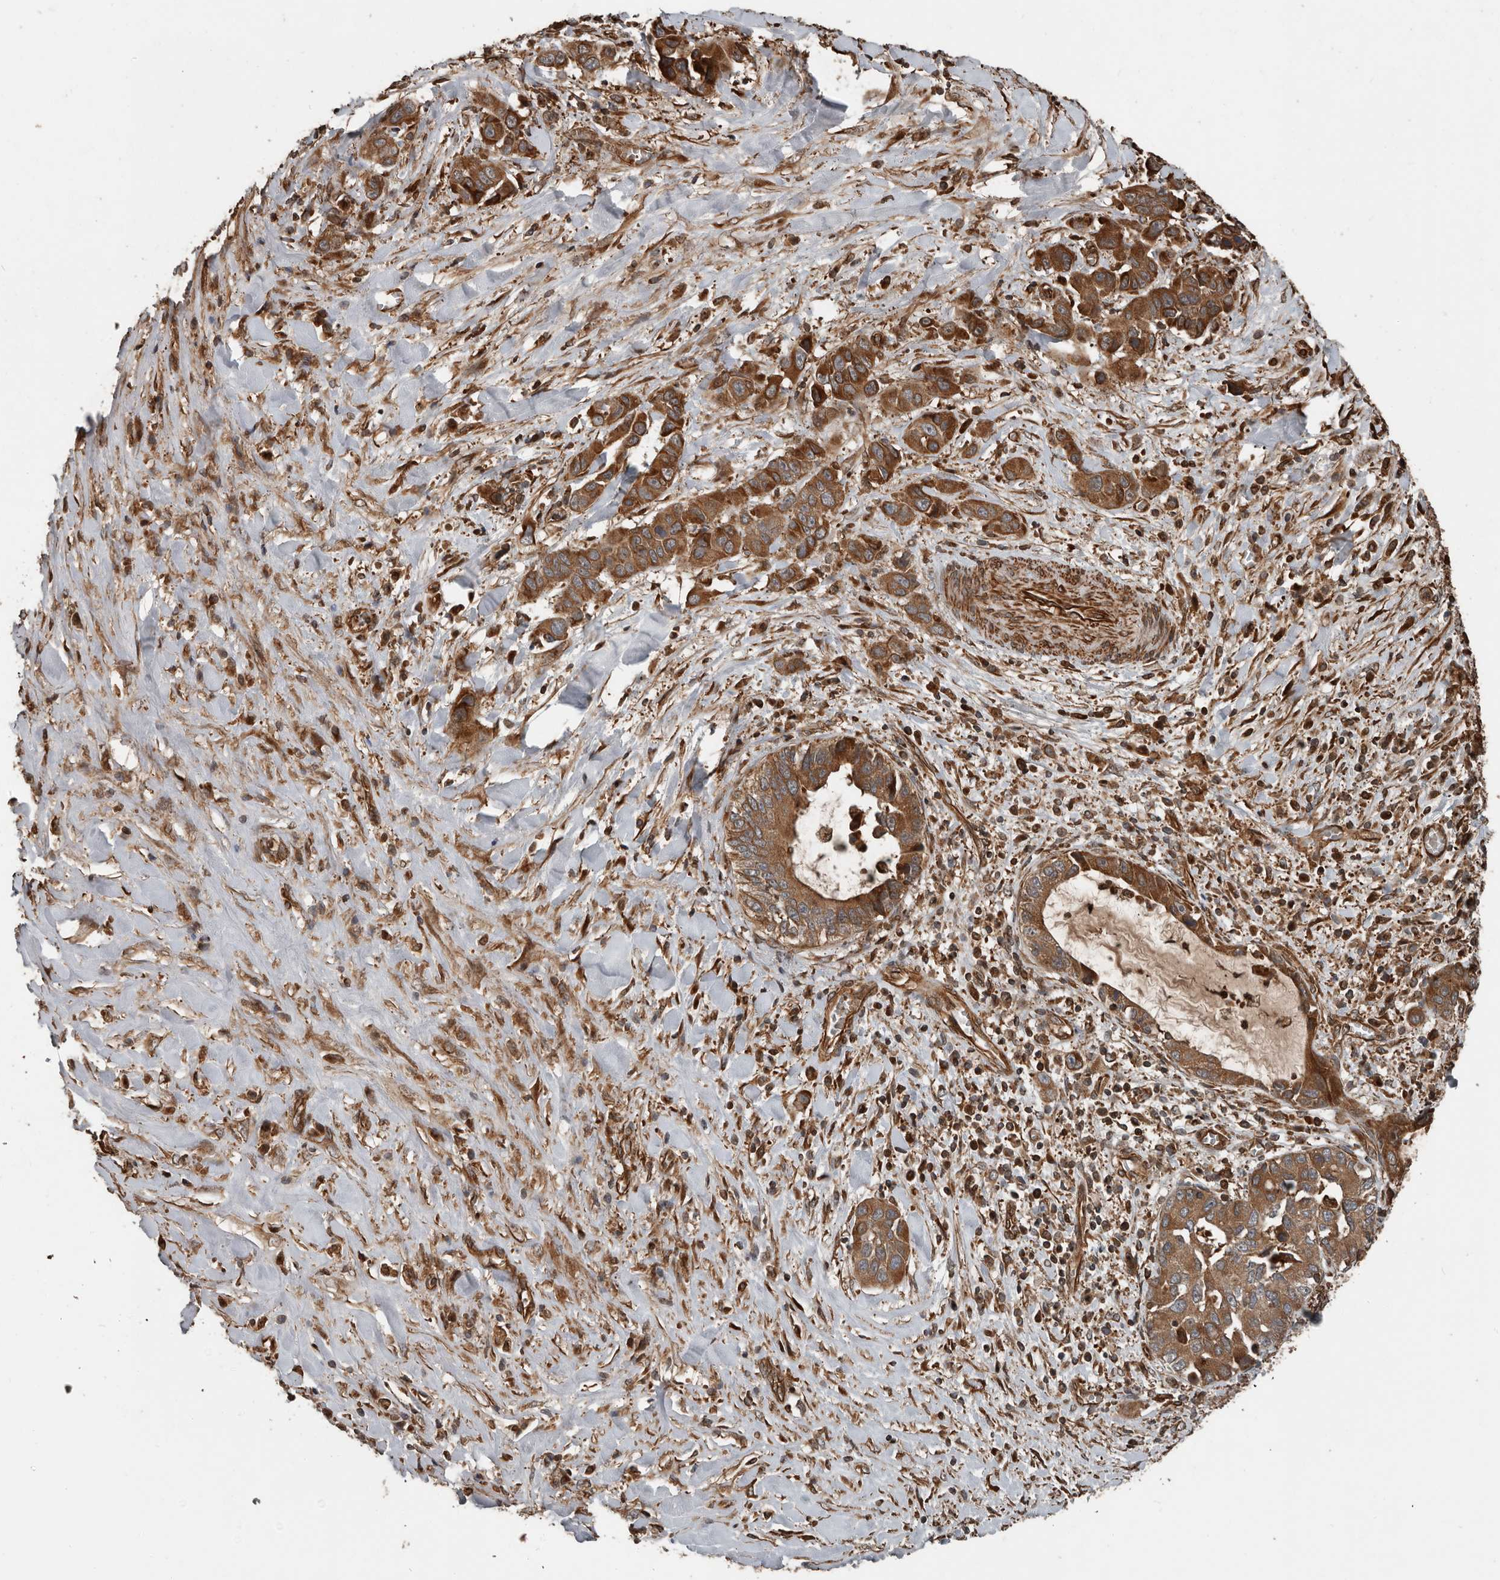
{"staining": {"intensity": "moderate", "quantity": ">75%", "location": "cytoplasmic/membranous"}, "tissue": "liver cancer", "cell_type": "Tumor cells", "image_type": "cancer", "snomed": [{"axis": "morphology", "description": "Cholangiocarcinoma"}, {"axis": "topography", "description": "Liver"}], "caption": "Protein expression by IHC reveals moderate cytoplasmic/membranous expression in about >75% of tumor cells in cholangiocarcinoma (liver).", "gene": "YOD1", "patient": {"sex": "female", "age": 52}}